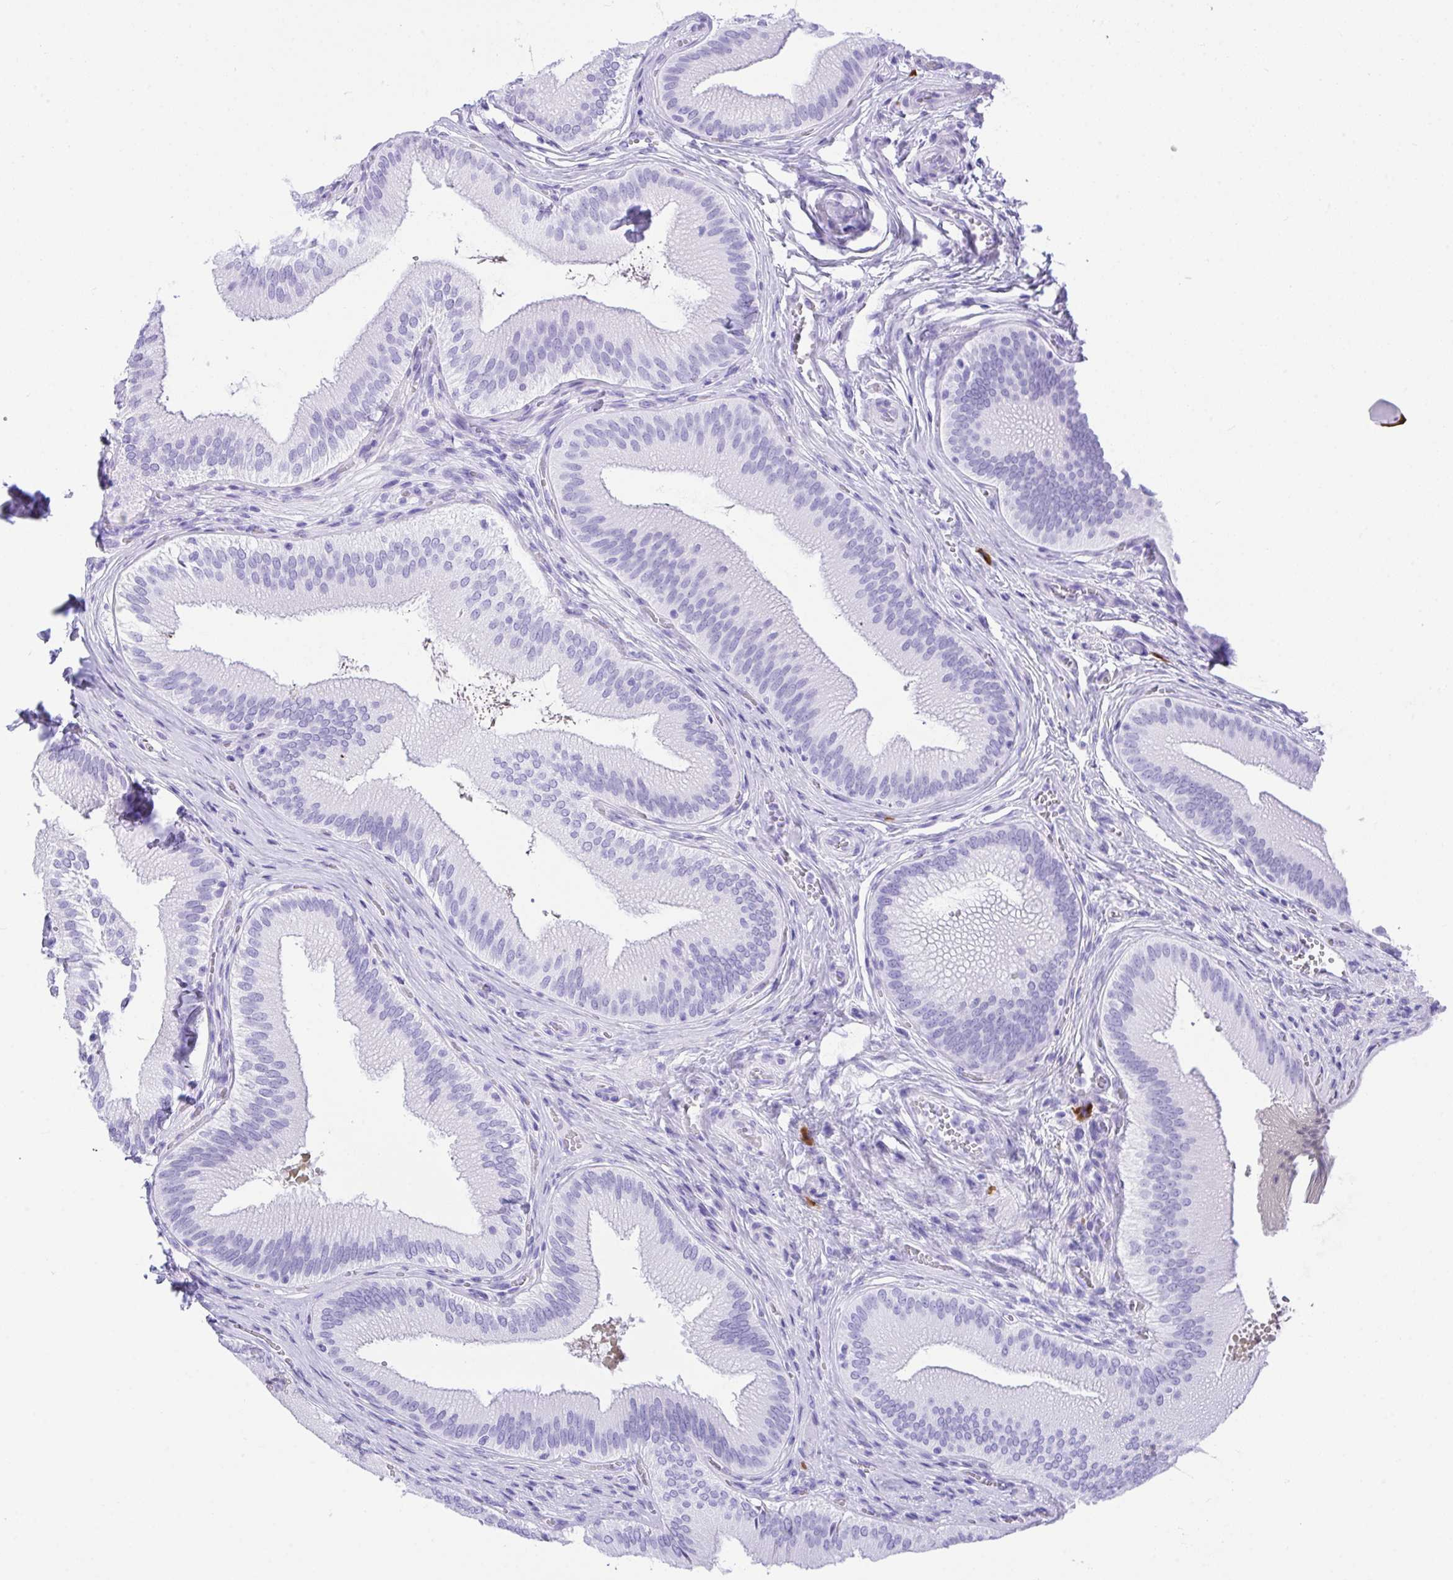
{"staining": {"intensity": "negative", "quantity": "none", "location": "none"}, "tissue": "gallbladder", "cell_type": "Glandular cells", "image_type": "normal", "snomed": [{"axis": "morphology", "description": "Normal tissue, NOS"}, {"axis": "topography", "description": "Gallbladder"}], "caption": "Immunohistochemistry of unremarkable gallbladder shows no staining in glandular cells. (DAB IHC with hematoxylin counter stain).", "gene": "BEST4", "patient": {"sex": "male", "age": 17}}